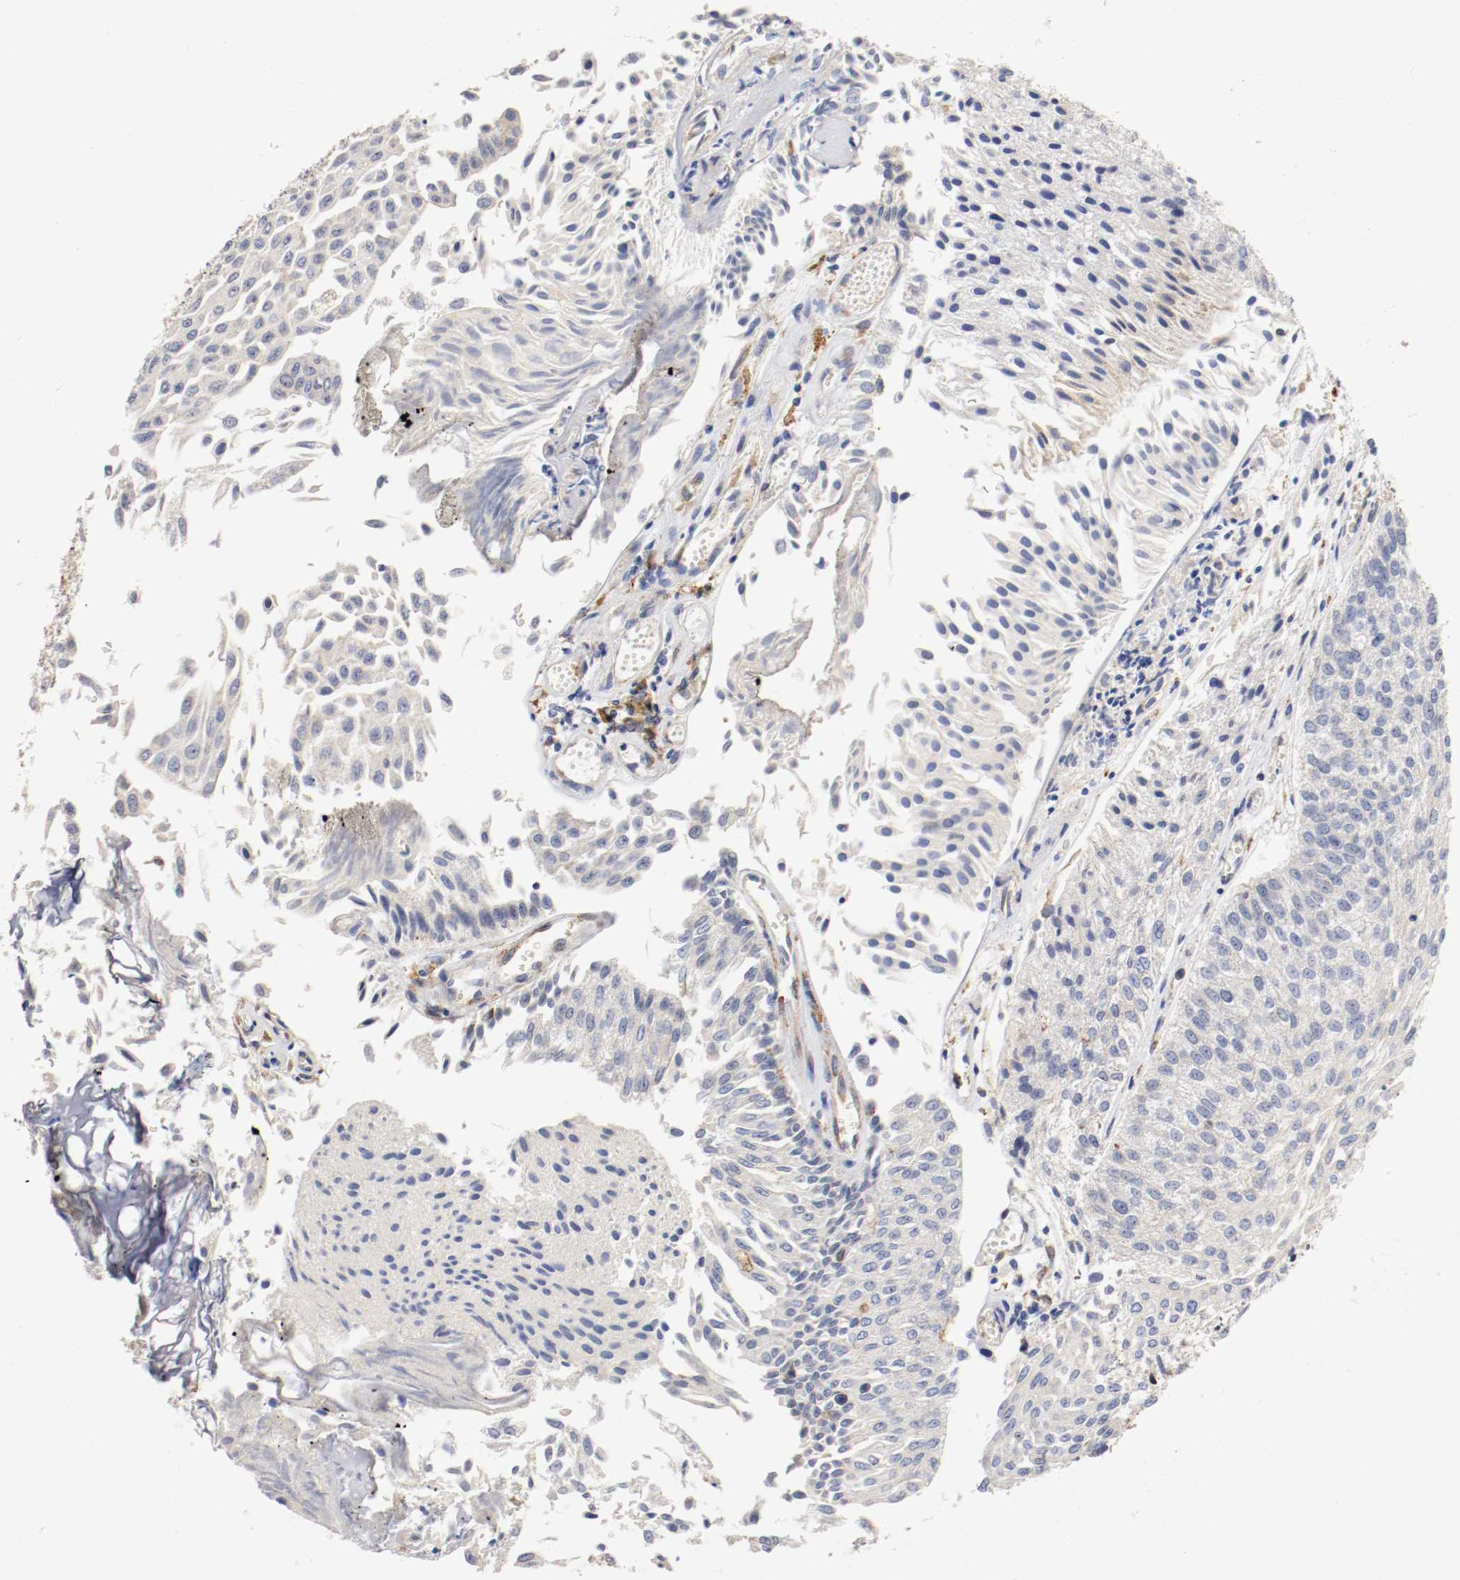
{"staining": {"intensity": "weak", "quantity": "<25%", "location": "cytoplasmic/membranous"}, "tissue": "urothelial cancer", "cell_type": "Tumor cells", "image_type": "cancer", "snomed": [{"axis": "morphology", "description": "Urothelial carcinoma, Low grade"}, {"axis": "topography", "description": "Urinary bladder"}], "caption": "The histopathology image displays no staining of tumor cells in urothelial carcinoma (low-grade). Brightfield microscopy of IHC stained with DAB (3,3'-diaminobenzidine) (brown) and hematoxylin (blue), captured at high magnification.", "gene": "TRAF2", "patient": {"sex": "male", "age": 86}}